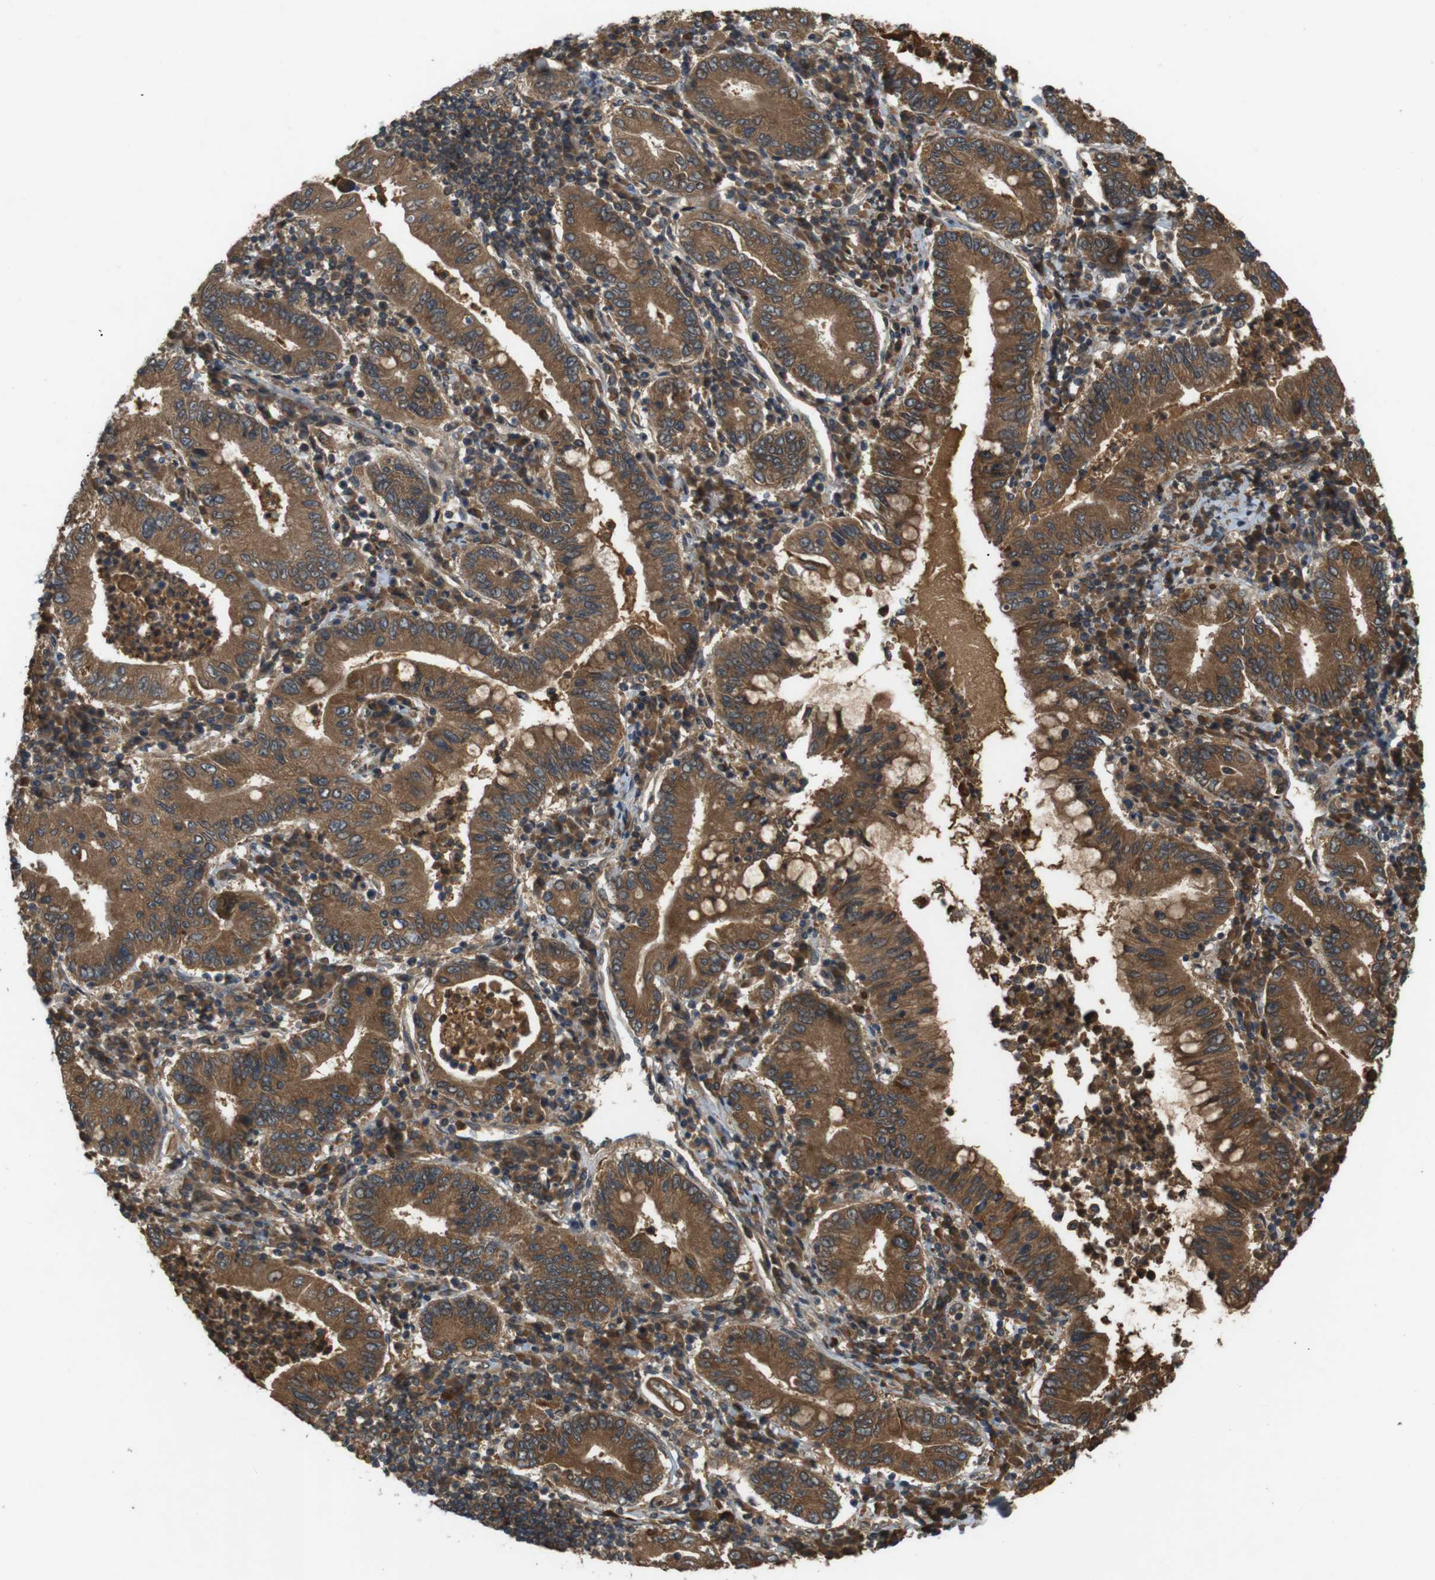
{"staining": {"intensity": "strong", "quantity": ">75%", "location": "cytoplasmic/membranous"}, "tissue": "stomach cancer", "cell_type": "Tumor cells", "image_type": "cancer", "snomed": [{"axis": "morphology", "description": "Normal tissue, NOS"}, {"axis": "morphology", "description": "Adenocarcinoma, NOS"}, {"axis": "topography", "description": "Esophagus"}, {"axis": "topography", "description": "Stomach, upper"}, {"axis": "topography", "description": "Peripheral nerve tissue"}], "caption": "Approximately >75% of tumor cells in human stomach adenocarcinoma show strong cytoplasmic/membranous protein expression as visualized by brown immunohistochemical staining.", "gene": "NFKBIE", "patient": {"sex": "male", "age": 62}}